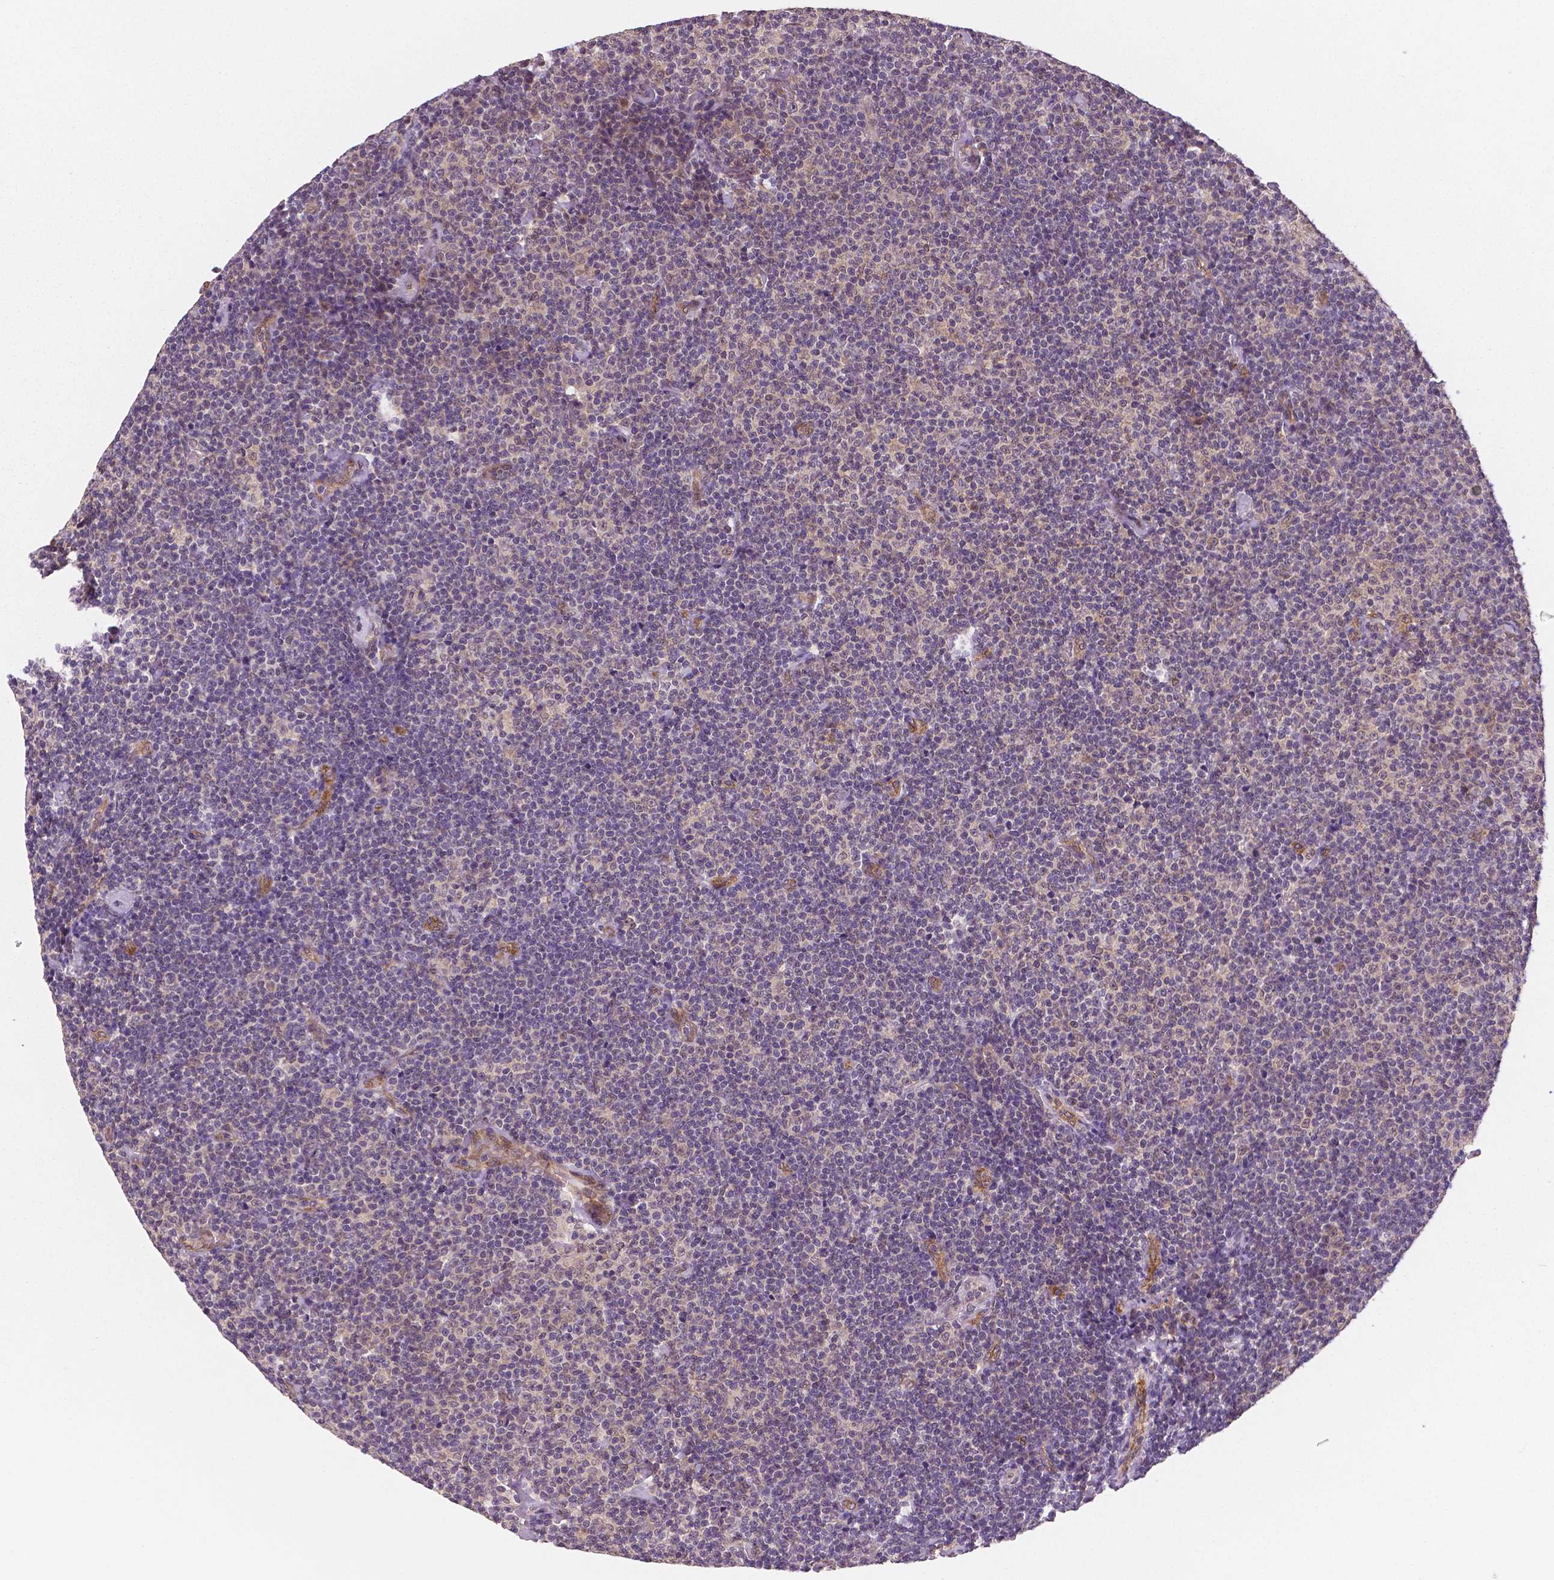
{"staining": {"intensity": "weak", "quantity": "25%-75%", "location": "cytoplasmic/membranous"}, "tissue": "lymphoma", "cell_type": "Tumor cells", "image_type": "cancer", "snomed": [{"axis": "morphology", "description": "Malignant lymphoma, non-Hodgkin's type, Low grade"}, {"axis": "topography", "description": "Lymph node"}], "caption": "This image reveals malignant lymphoma, non-Hodgkin's type (low-grade) stained with immunohistochemistry to label a protein in brown. The cytoplasmic/membranous of tumor cells show weak positivity for the protein. Nuclei are counter-stained blue.", "gene": "STAT3", "patient": {"sex": "male", "age": 81}}